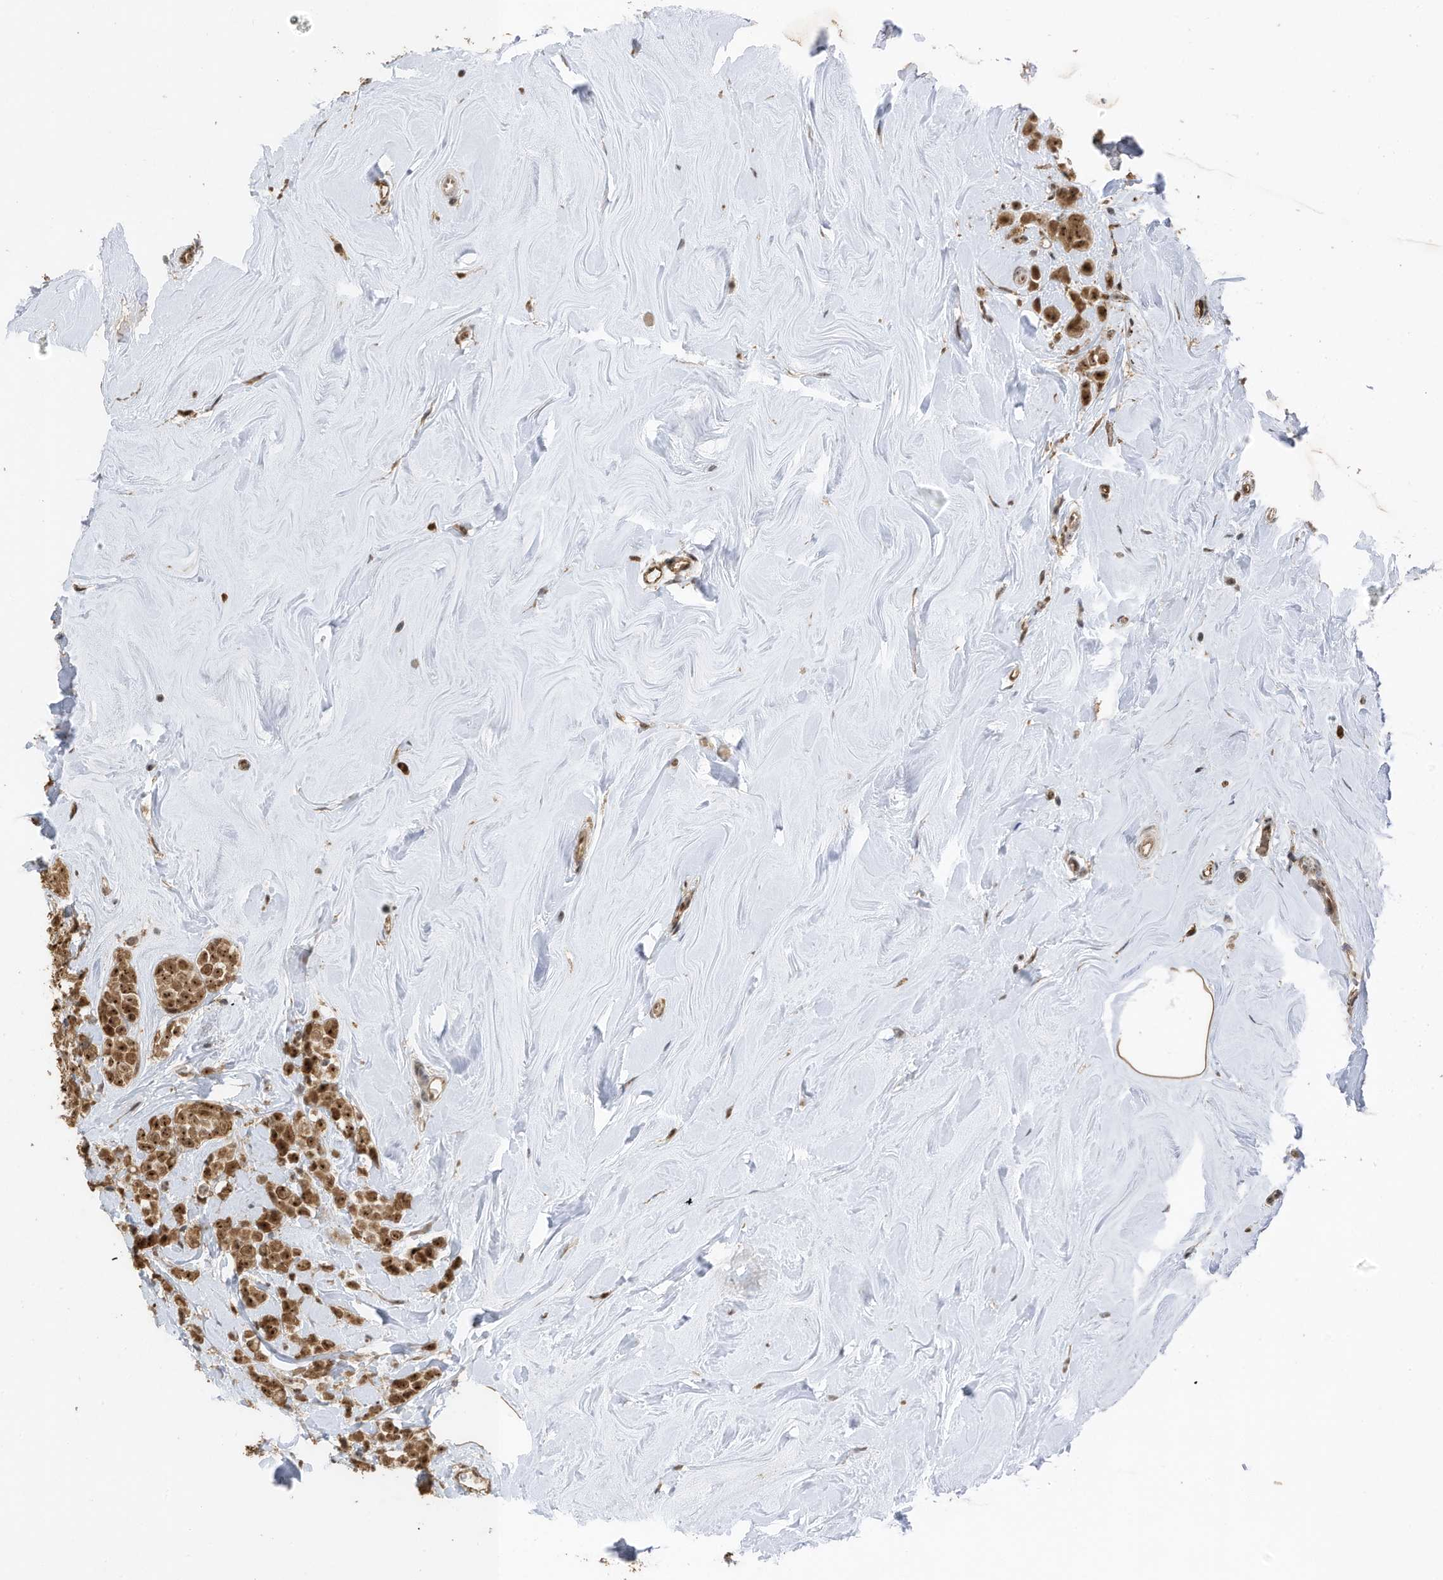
{"staining": {"intensity": "moderate", "quantity": ">75%", "location": "cytoplasmic/membranous,nuclear"}, "tissue": "breast cancer", "cell_type": "Tumor cells", "image_type": "cancer", "snomed": [{"axis": "morphology", "description": "Lobular carcinoma"}, {"axis": "topography", "description": "Breast"}], "caption": "This photomicrograph reveals immunohistochemistry (IHC) staining of human breast cancer (lobular carcinoma), with medium moderate cytoplasmic/membranous and nuclear staining in approximately >75% of tumor cells.", "gene": "ERLEC1", "patient": {"sex": "female", "age": 47}}